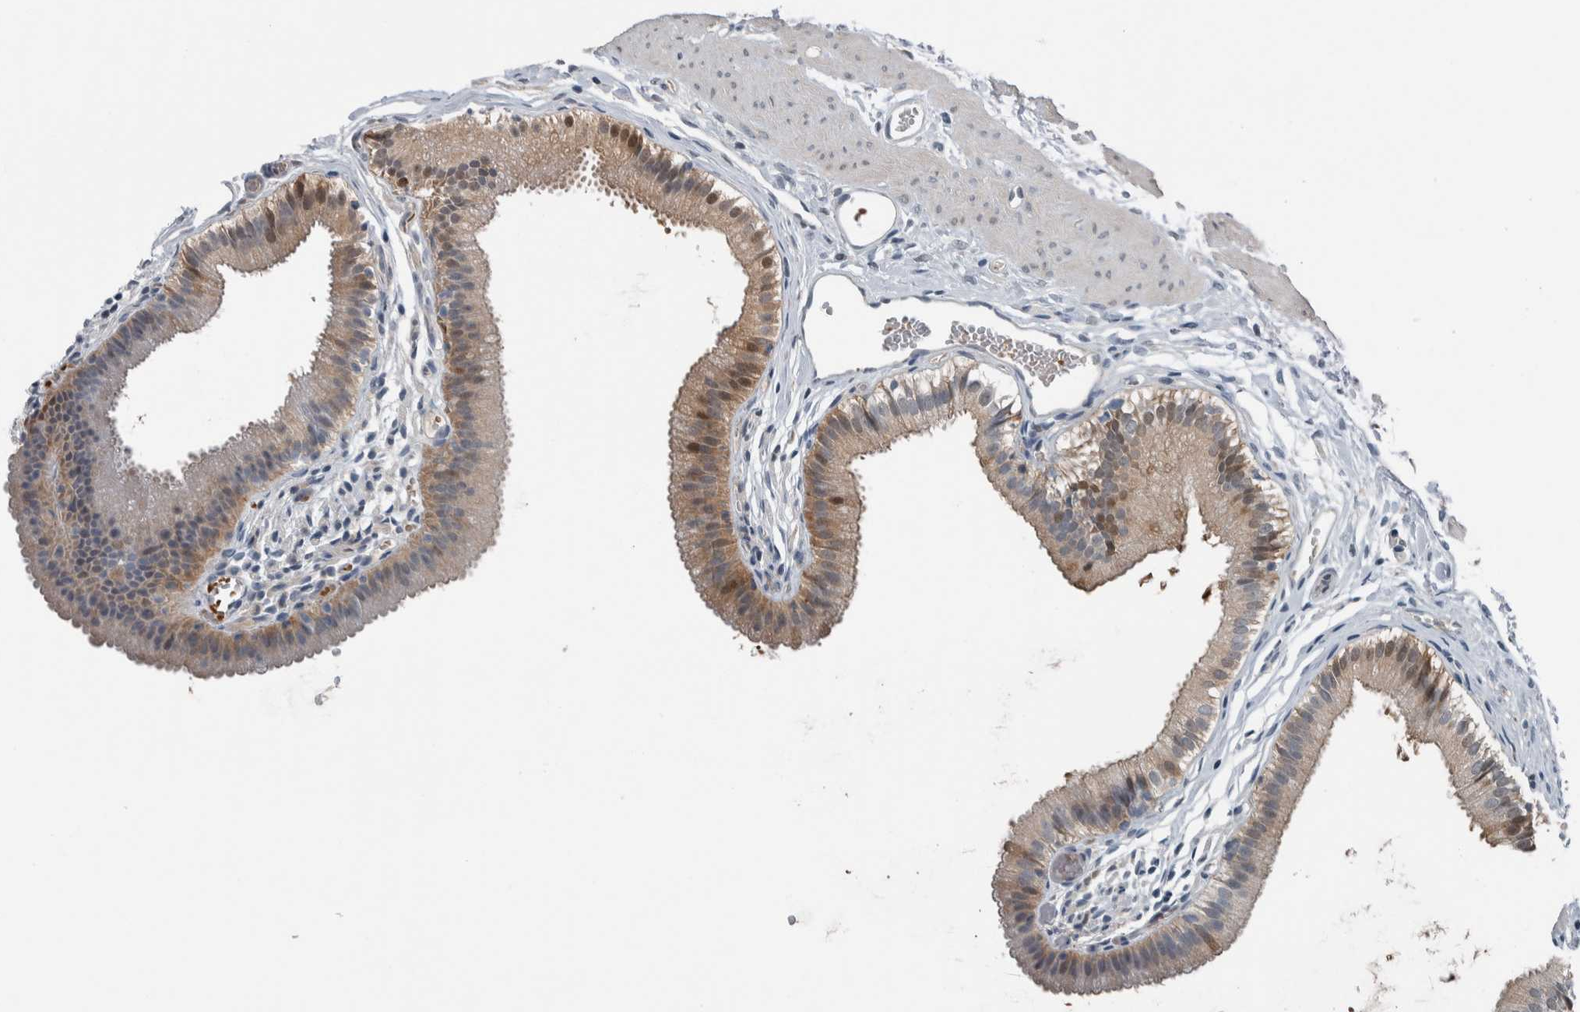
{"staining": {"intensity": "moderate", "quantity": ">75%", "location": "cytoplasmic/membranous"}, "tissue": "gallbladder", "cell_type": "Glandular cells", "image_type": "normal", "snomed": [{"axis": "morphology", "description": "Normal tissue, NOS"}, {"axis": "topography", "description": "Gallbladder"}], "caption": "Human gallbladder stained for a protein (brown) reveals moderate cytoplasmic/membranous positive staining in approximately >75% of glandular cells.", "gene": "ALAD", "patient": {"sex": "female", "age": 26}}